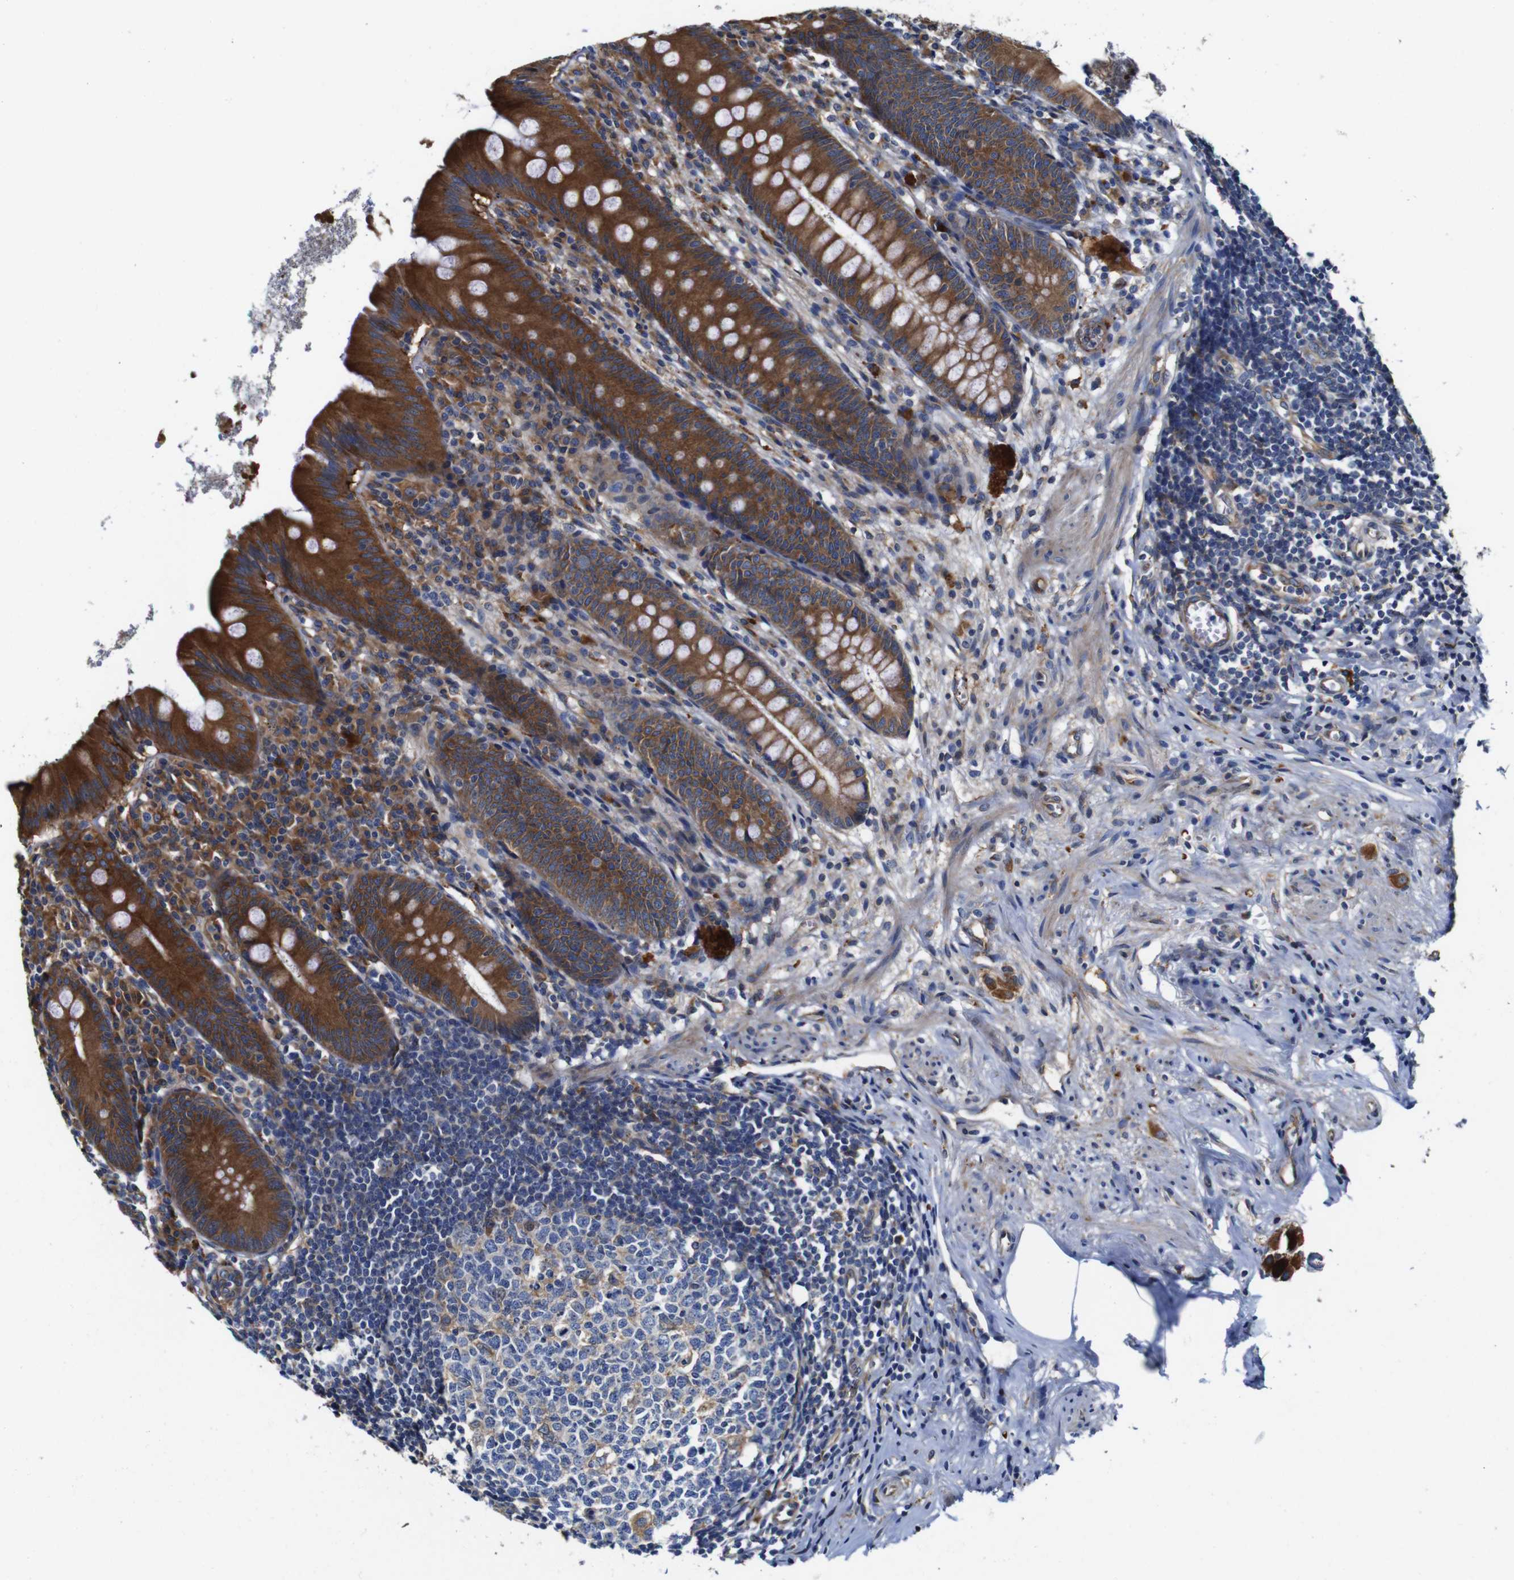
{"staining": {"intensity": "strong", "quantity": ">75%", "location": "cytoplasmic/membranous"}, "tissue": "appendix", "cell_type": "Glandular cells", "image_type": "normal", "snomed": [{"axis": "morphology", "description": "Normal tissue, NOS"}, {"axis": "topography", "description": "Appendix"}], "caption": "Immunohistochemistry micrograph of benign human appendix stained for a protein (brown), which demonstrates high levels of strong cytoplasmic/membranous staining in approximately >75% of glandular cells.", "gene": "CLCC1", "patient": {"sex": "male", "age": 56}}